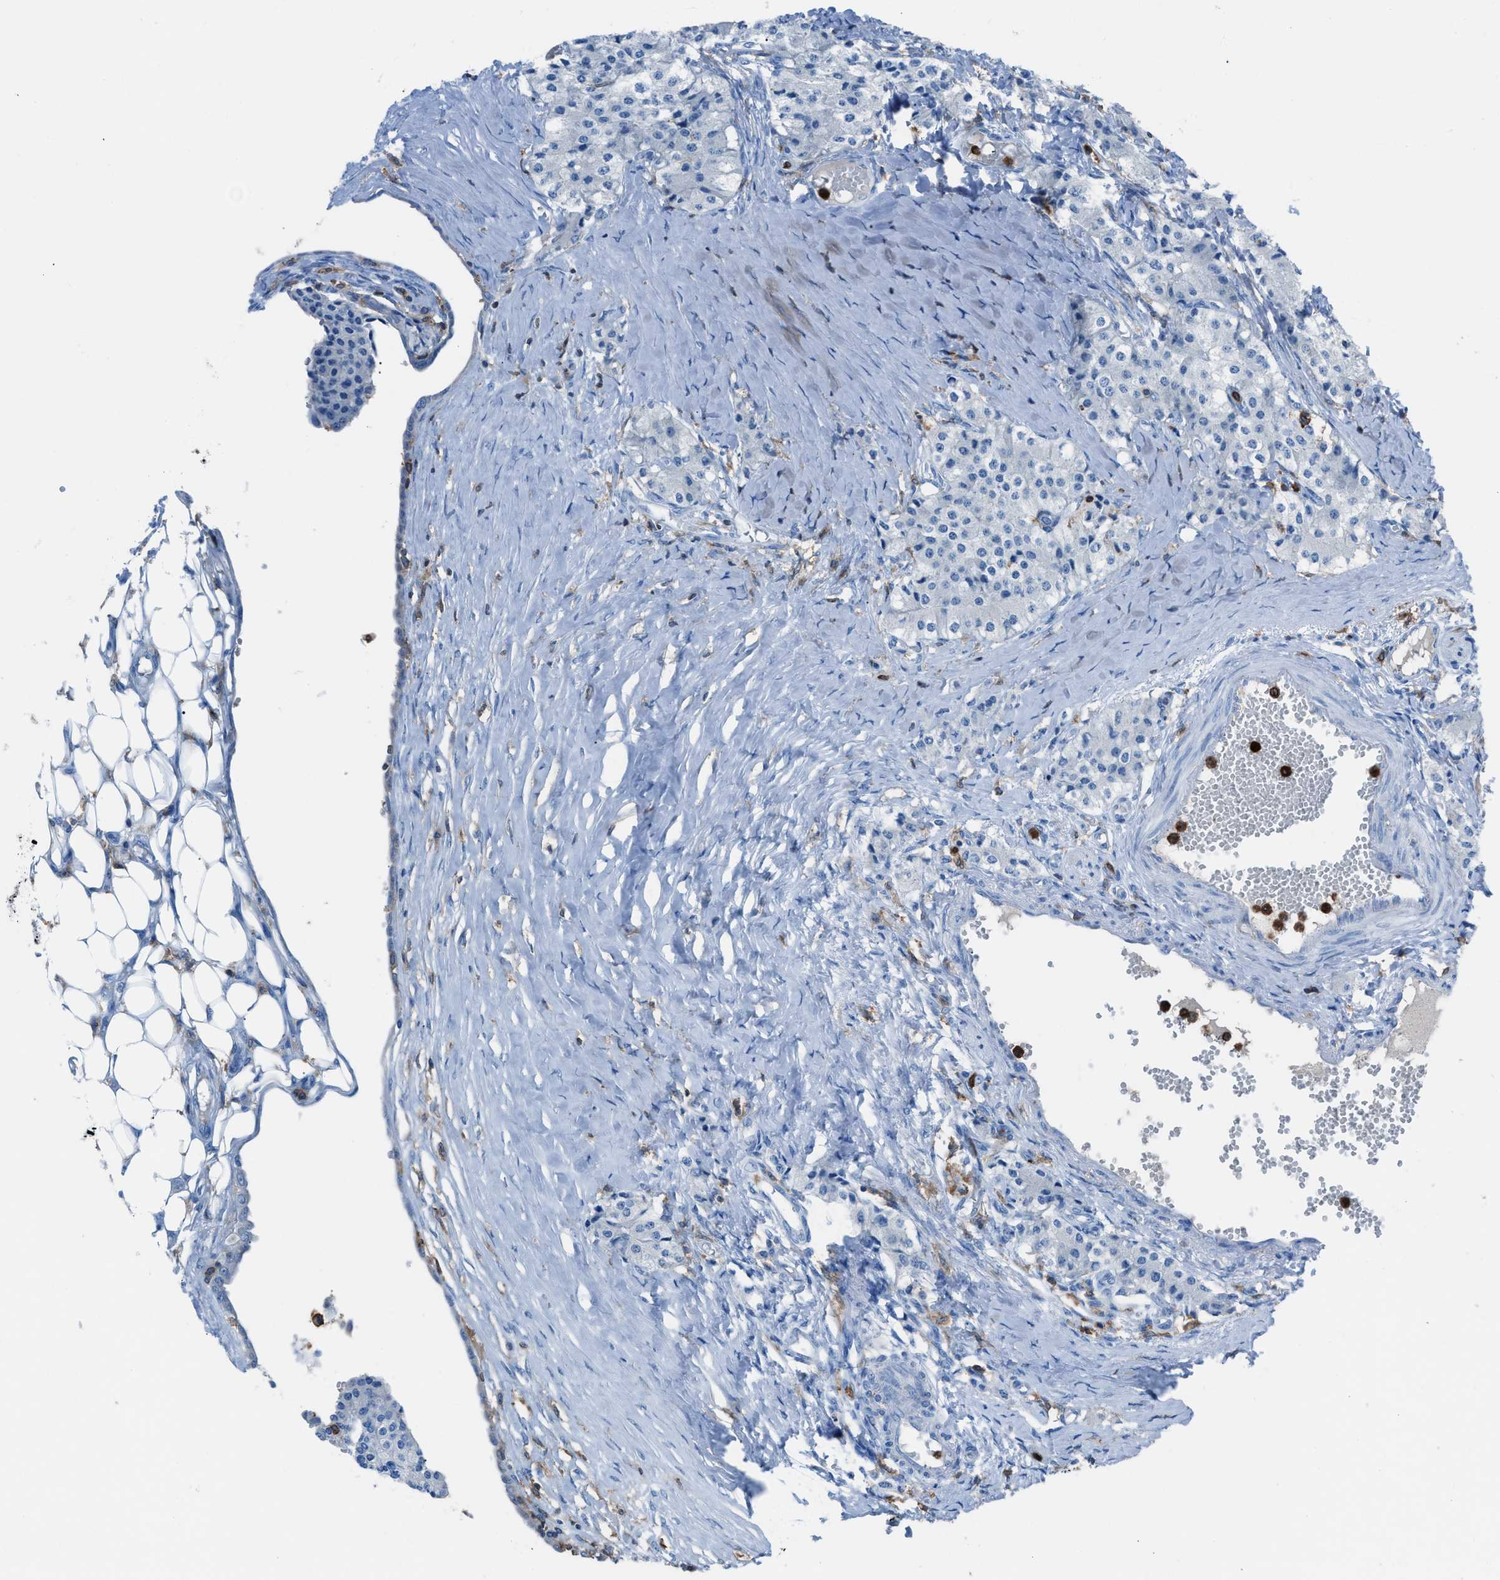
{"staining": {"intensity": "negative", "quantity": "none", "location": "none"}, "tissue": "carcinoid", "cell_type": "Tumor cells", "image_type": "cancer", "snomed": [{"axis": "morphology", "description": "Carcinoid, malignant, NOS"}, {"axis": "topography", "description": "Colon"}], "caption": "Tumor cells show no significant staining in malignant carcinoid. (Brightfield microscopy of DAB (3,3'-diaminobenzidine) immunohistochemistry at high magnification).", "gene": "ITGB2", "patient": {"sex": "female", "age": 52}}